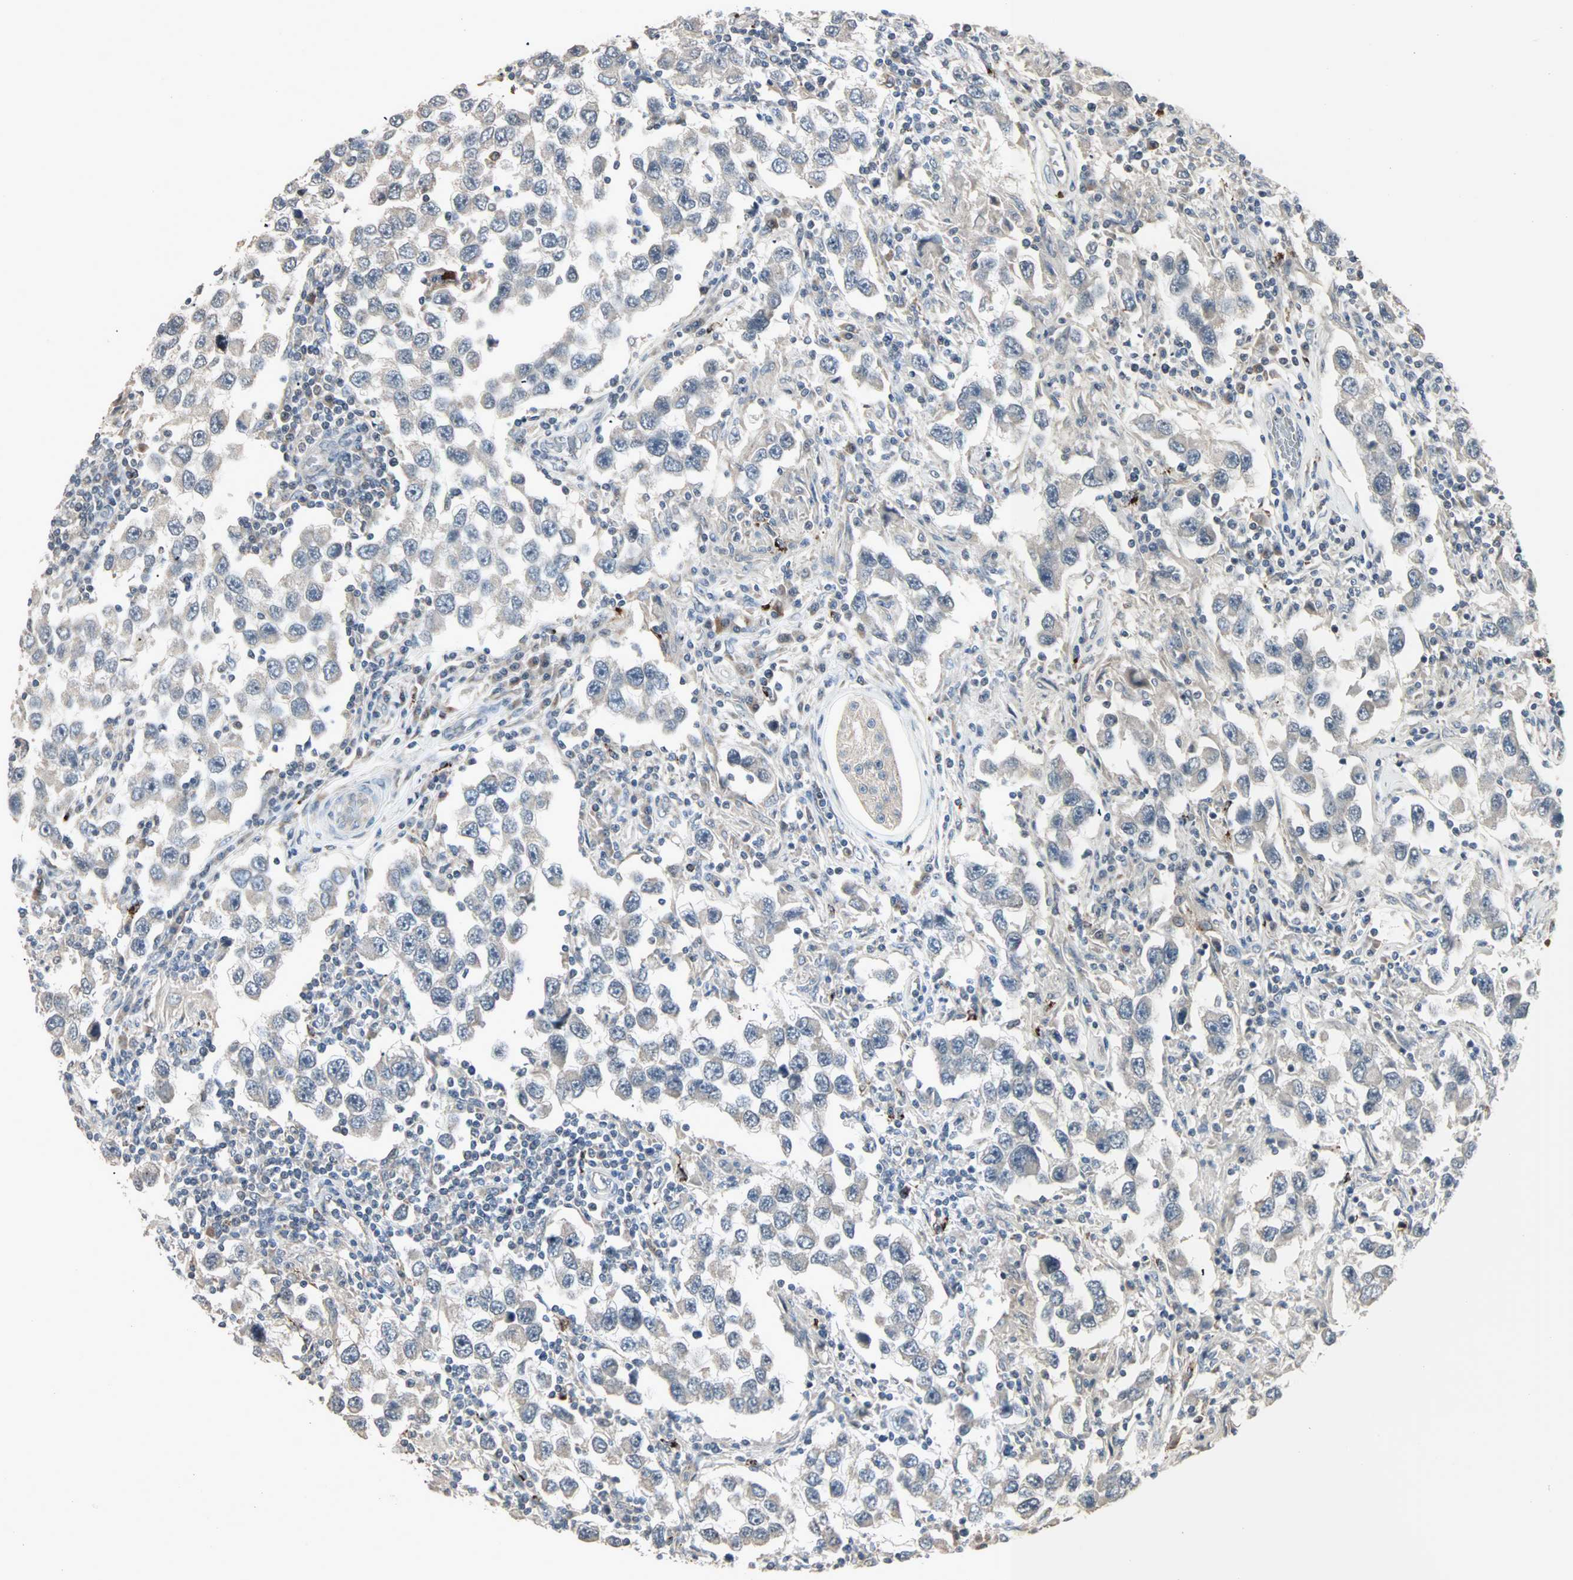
{"staining": {"intensity": "weak", "quantity": ">75%", "location": "cytoplasmic/membranous"}, "tissue": "testis cancer", "cell_type": "Tumor cells", "image_type": "cancer", "snomed": [{"axis": "morphology", "description": "Carcinoma, Embryonal, NOS"}, {"axis": "topography", "description": "Testis"}], "caption": "Brown immunohistochemical staining in human testis cancer (embryonal carcinoma) exhibits weak cytoplasmic/membranous positivity in approximately >75% of tumor cells.", "gene": "KDM4A", "patient": {"sex": "male", "age": 21}}